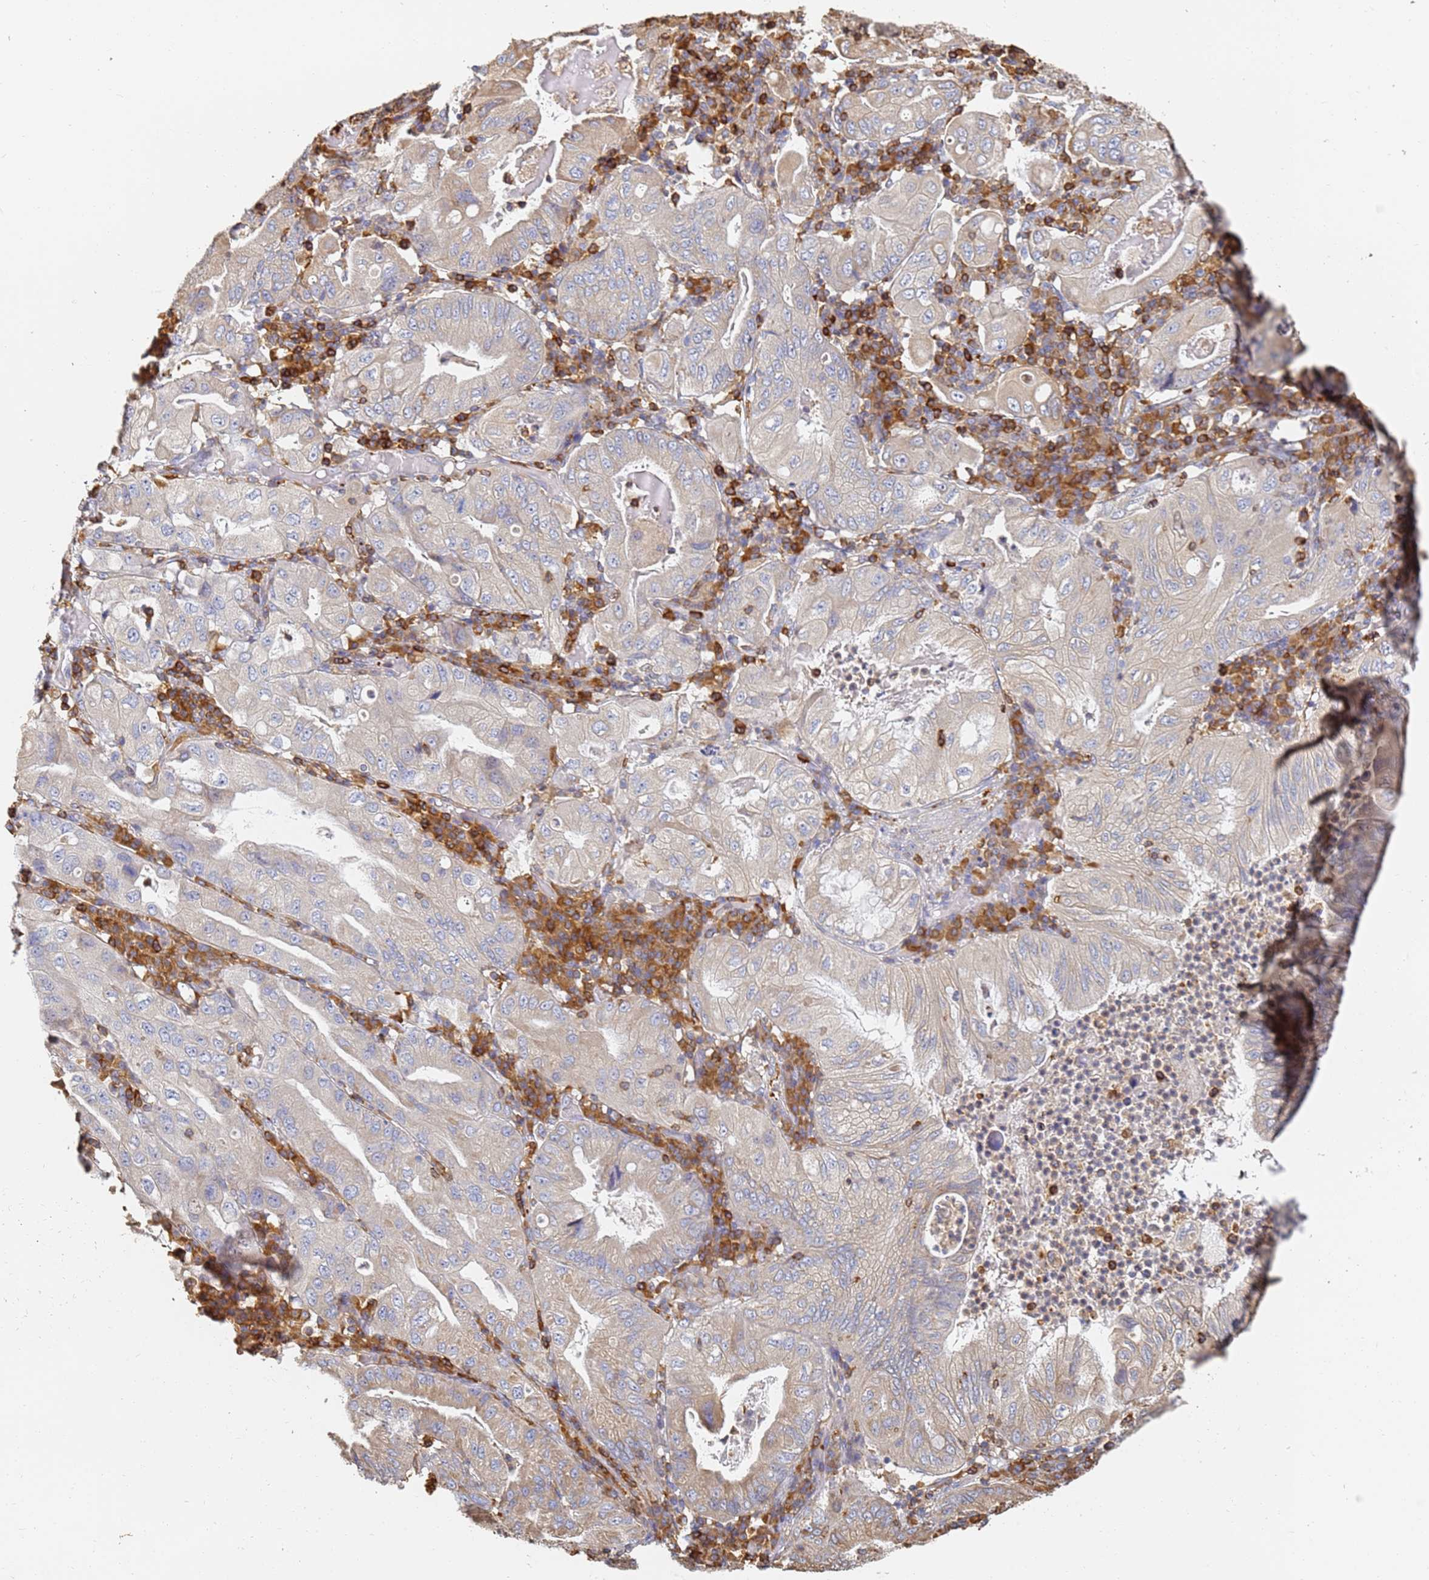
{"staining": {"intensity": "negative", "quantity": "none", "location": "none"}, "tissue": "stomach cancer", "cell_type": "Tumor cells", "image_type": "cancer", "snomed": [{"axis": "morphology", "description": "Normal tissue, NOS"}, {"axis": "morphology", "description": "Adenocarcinoma, NOS"}, {"axis": "topography", "description": "Esophagus"}, {"axis": "topography", "description": "Stomach, upper"}, {"axis": "topography", "description": "Peripheral nerve tissue"}], "caption": "There is no significant positivity in tumor cells of stomach adenocarcinoma.", "gene": "BIN2", "patient": {"sex": "male", "age": 62}}